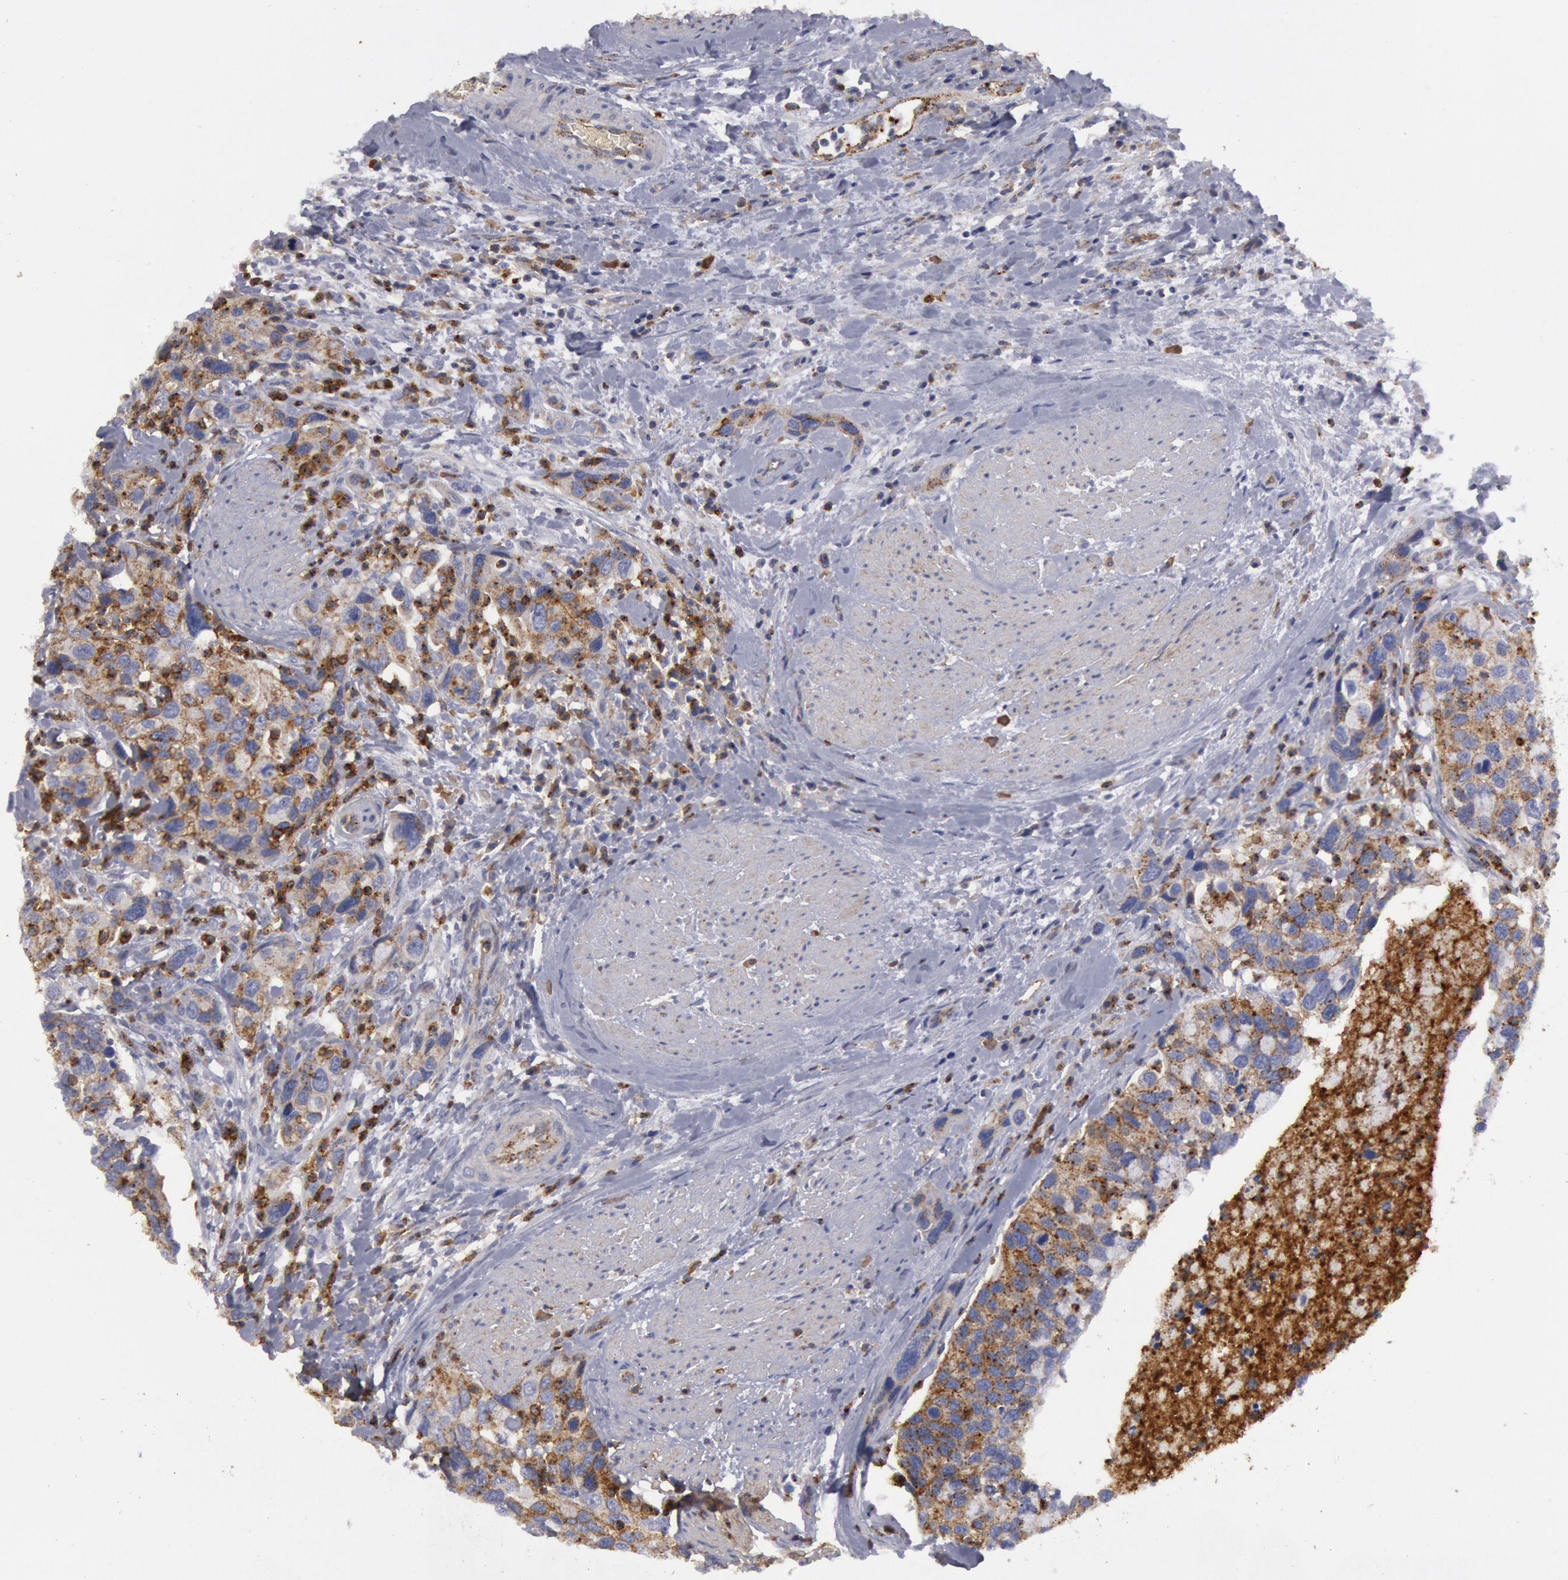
{"staining": {"intensity": "weak", "quantity": "25%-75%", "location": "cytoplasmic/membranous"}, "tissue": "urothelial cancer", "cell_type": "Tumor cells", "image_type": "cancer", "snomed": [{"axis": "morphology", "description": "Urothelial carcinoma, High grade"}, {"axis": "topography", "description": "Urinary bladder"}], "caption": "Urothelial cancer was stained to show a protein in brown. There is low levels of weak cytoplasmic/membranous positivity in approximately 25%-75% of tumor cells.", "gene": "FLOT1", "patient": {"sex": "male", "age": 66}}